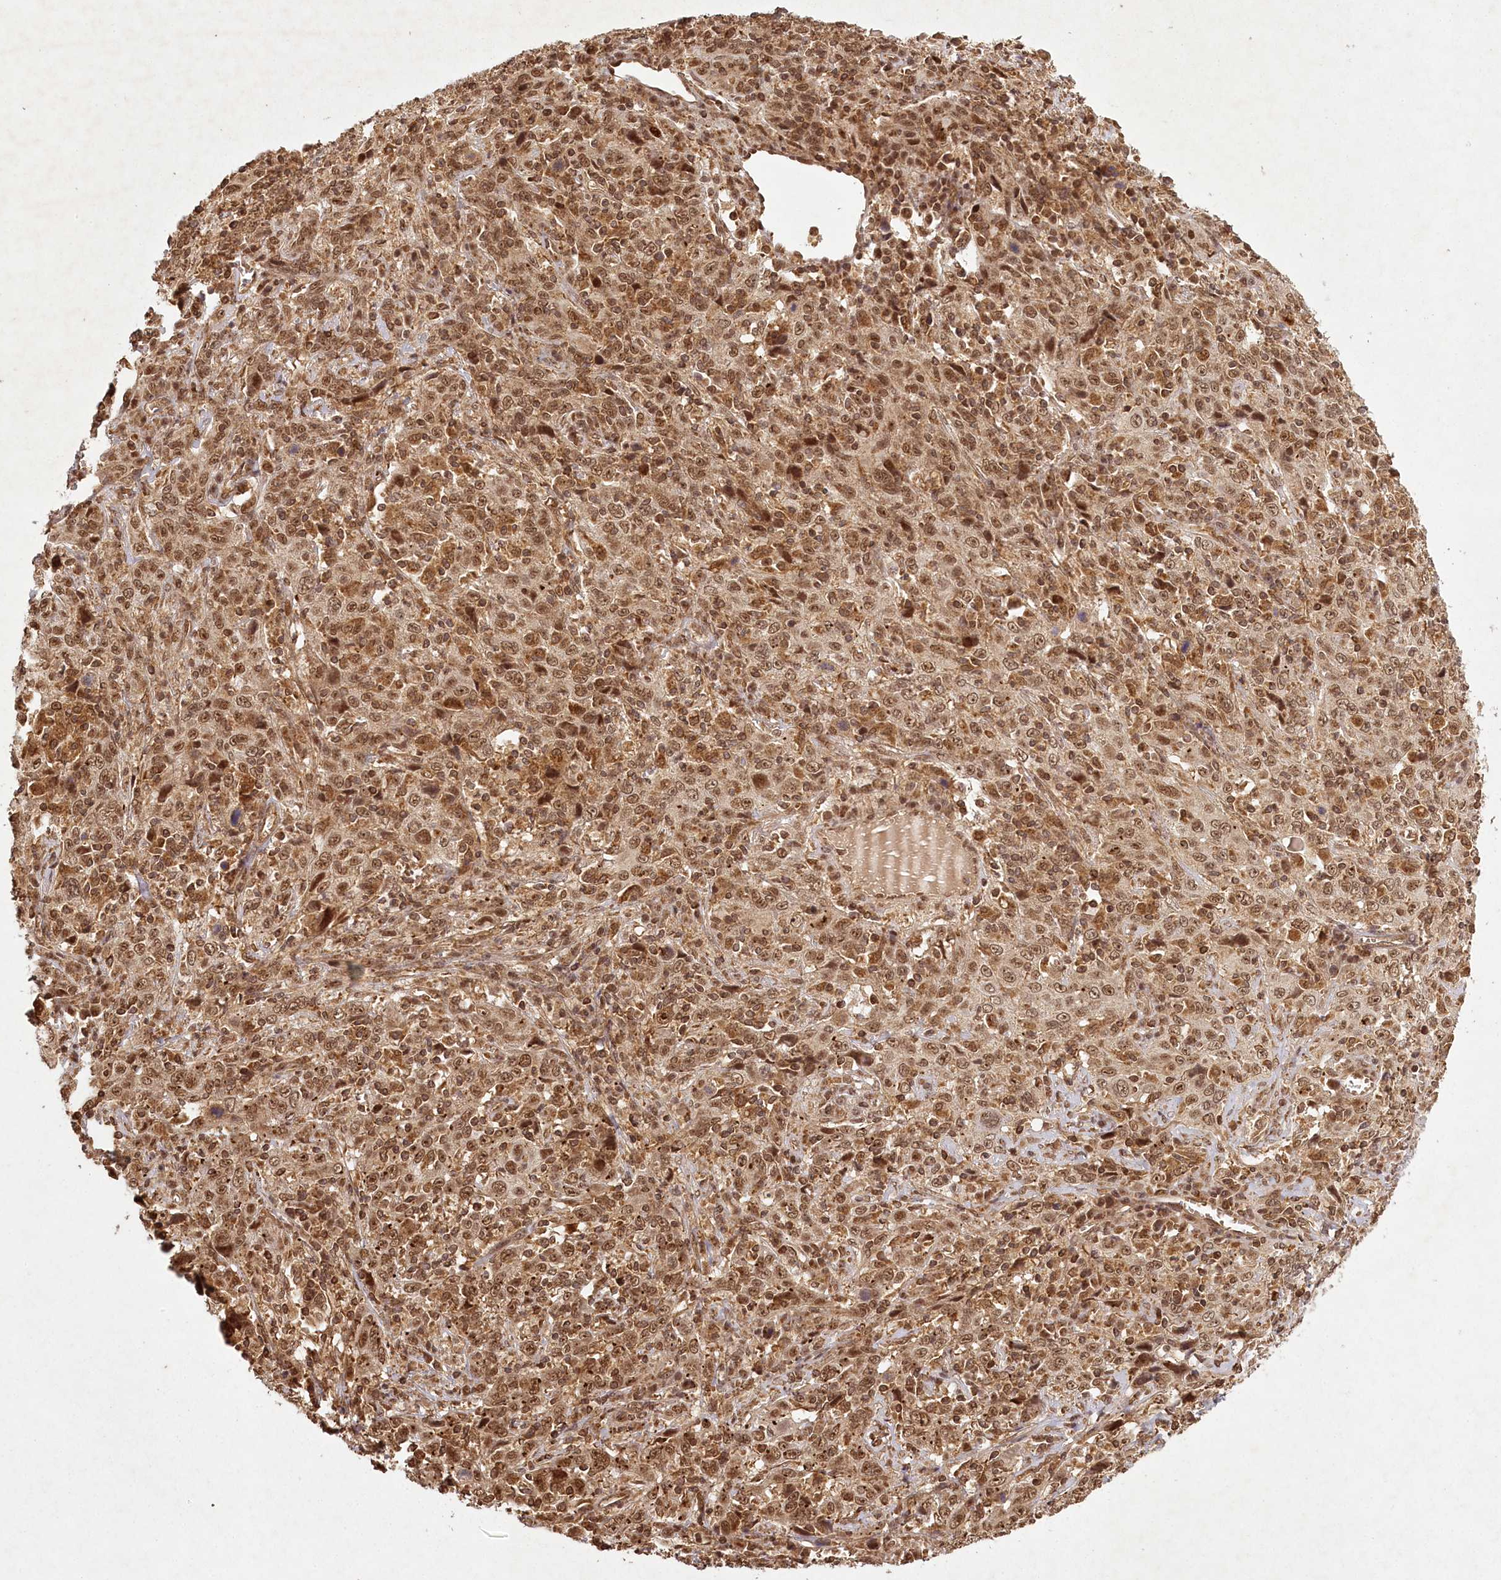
{"staining": {"intensity": "moderate", "quantity": ">75%", "location": "cytoplasmic/membranous,nuclear"}, "tissue": "cervical cancer", "cell_type": "Tumor cells", "image_type": "cancer", "snomed": [{"axis": "morphology", "description": "Squamous cell carcinoma, NOS"}, {"axis": "topography", "description": "Cervix"}], "caption": "Human cervical cancer (squamous cell carcinoma) stained with a protein marker exhibits moderate staining in tumor cells.", "gene": "MICU1", "patient": {"sex": "female", "age": 46}}